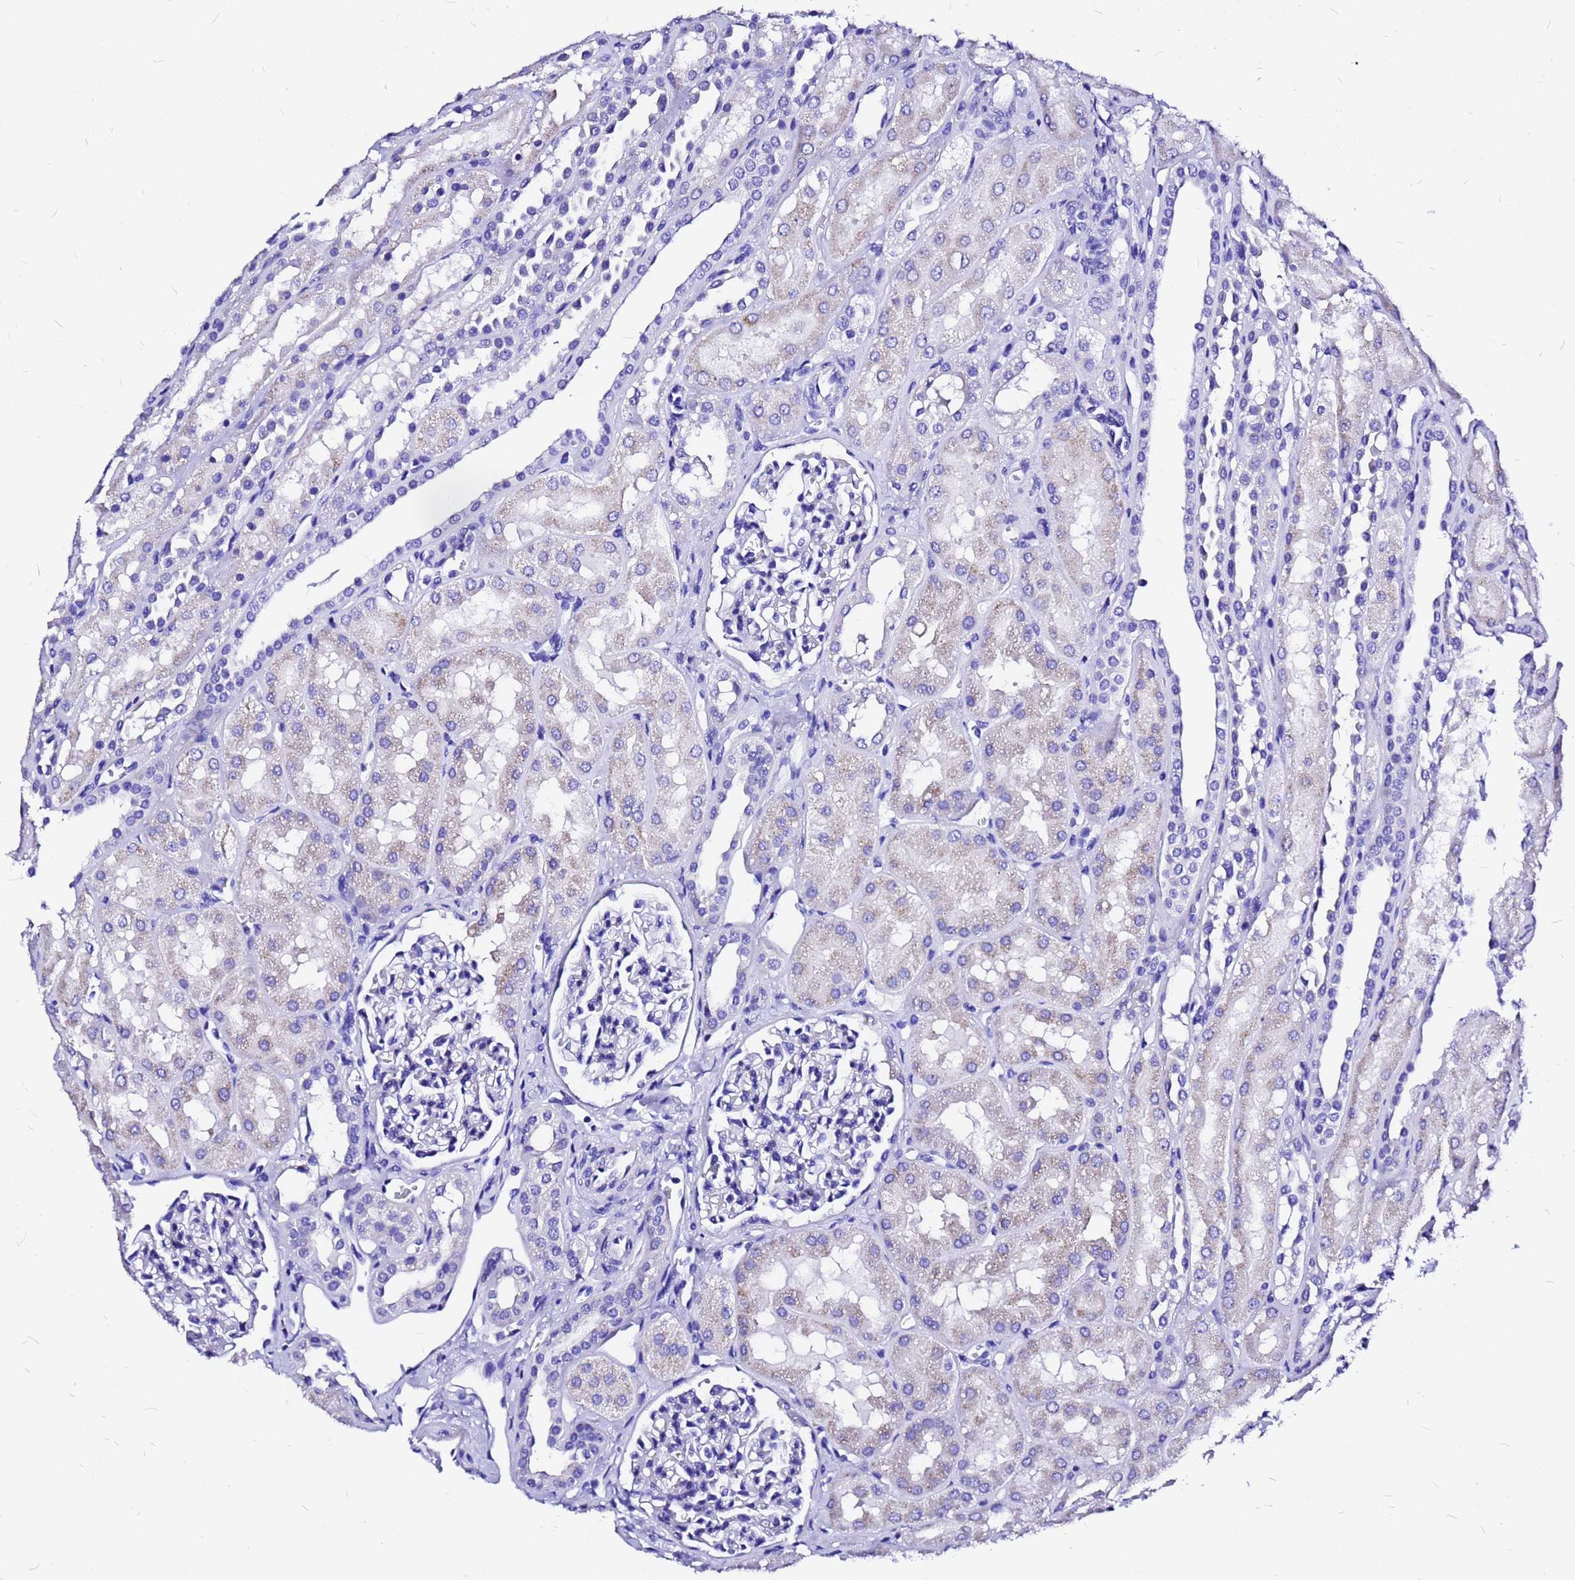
{"staining": {"intensity": "negative", "quantity": "none", "location": "none"}, "tissue": "kidney", "cell_type": "Cells in glomeruli", "image_type": "normal", "snomed": [{"axis": "morphology", "description": "Normal tissue, NOS"}, {"axis": "topography", "description": "Kidney"}, {"axis": "topography", "description": "Urinary bladder"}], "caption": "A photomicrograph of human kidney is negative for staining in cells in glomeruli. (IHC, brightfield microscopy, high magnification).", "gene": "HERC4", "patient": {"sex": "male", "age": 16}}